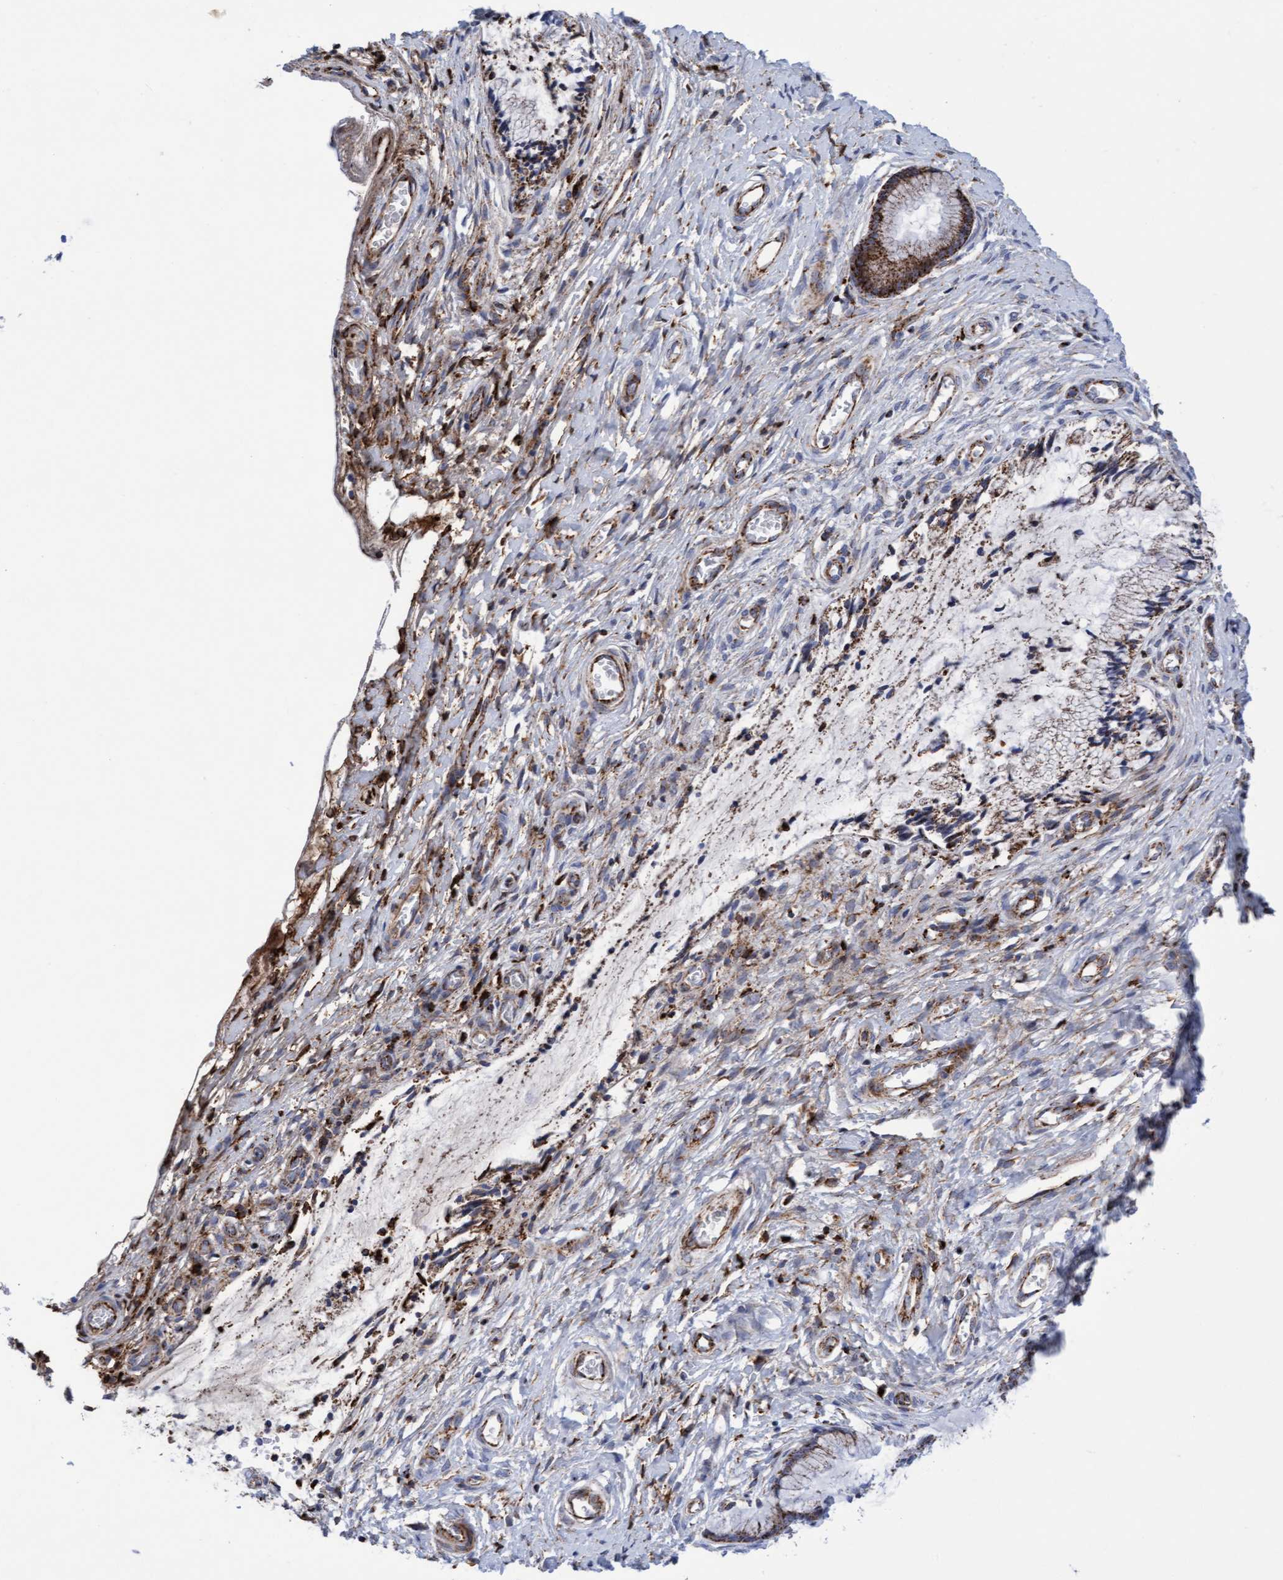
{"staining": {"intensity": "strong", "quantity": "25%-75%", "location": "cytoplasmic/membranous"}, "tissue": "cervix", "cell_type": "Glandular cells", "image_type": "normal", "snomed": [{"axis": "morphology", "description": "Normal tissue, NOS"}, {"axis": "topography", "description": "Cervix"}], "caption": "Immunohistochemical staining of normal cervix exhibits 25%-75% levels of strong cytoplasmic/membranous protein positivity in about 25%-75% of glandular cells.", "gene": "GGTA1", "patient": {"sex": "female", "age": 55}}